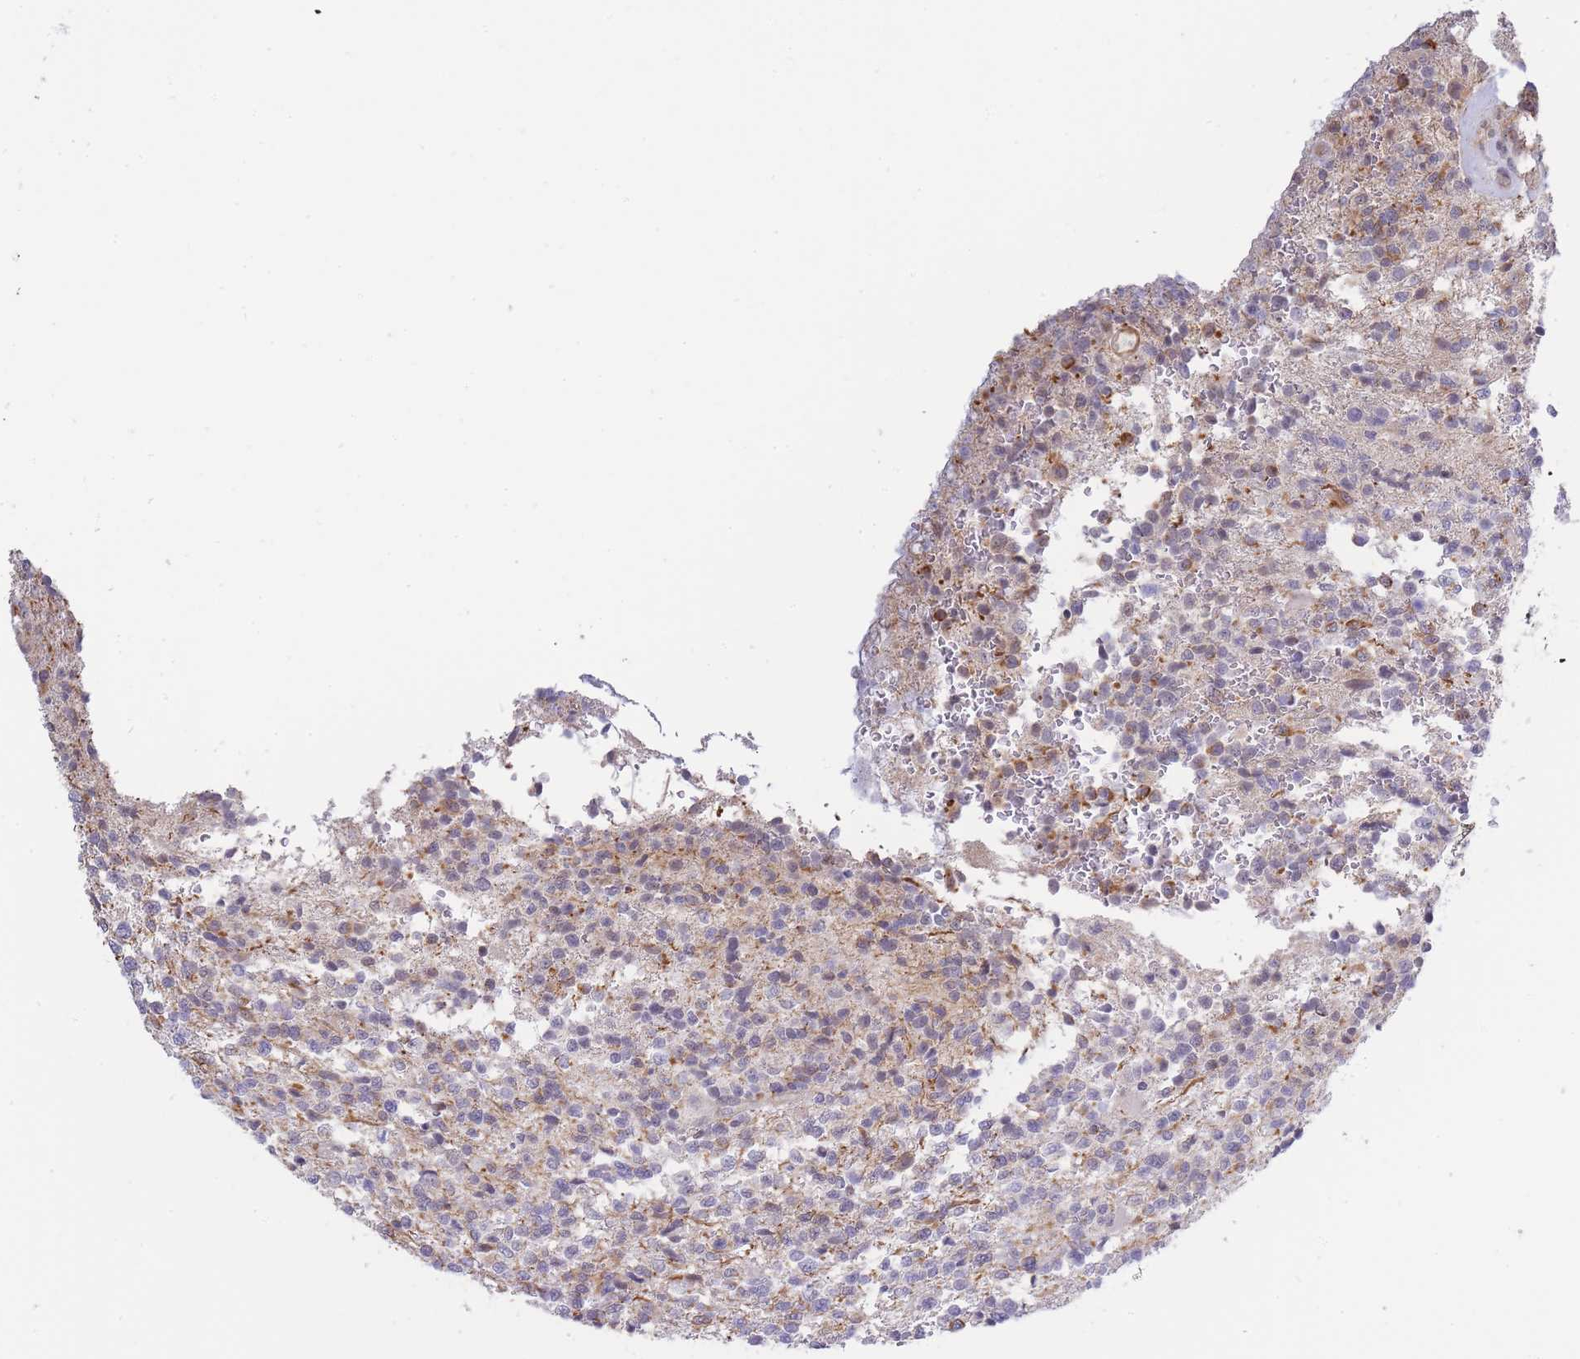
{"staining": {"intensity": "negative", "quantity": "none", "location": "none"}, "tissue": "glioma", "cell_type": "Tumor cells", "image_type": "cancer", "snomed": [{"axis": "morphology", "description": "Glioma, malignant, High grade"}, {"axis": "topography", "description": "Brain"}], "caption": "Tumor cells show no significant expression in high-grade glioma (malignant). Nuclei are stained in blue.", "gene": "C19orf25", "patient": {"sex": "male", "age": 56}}